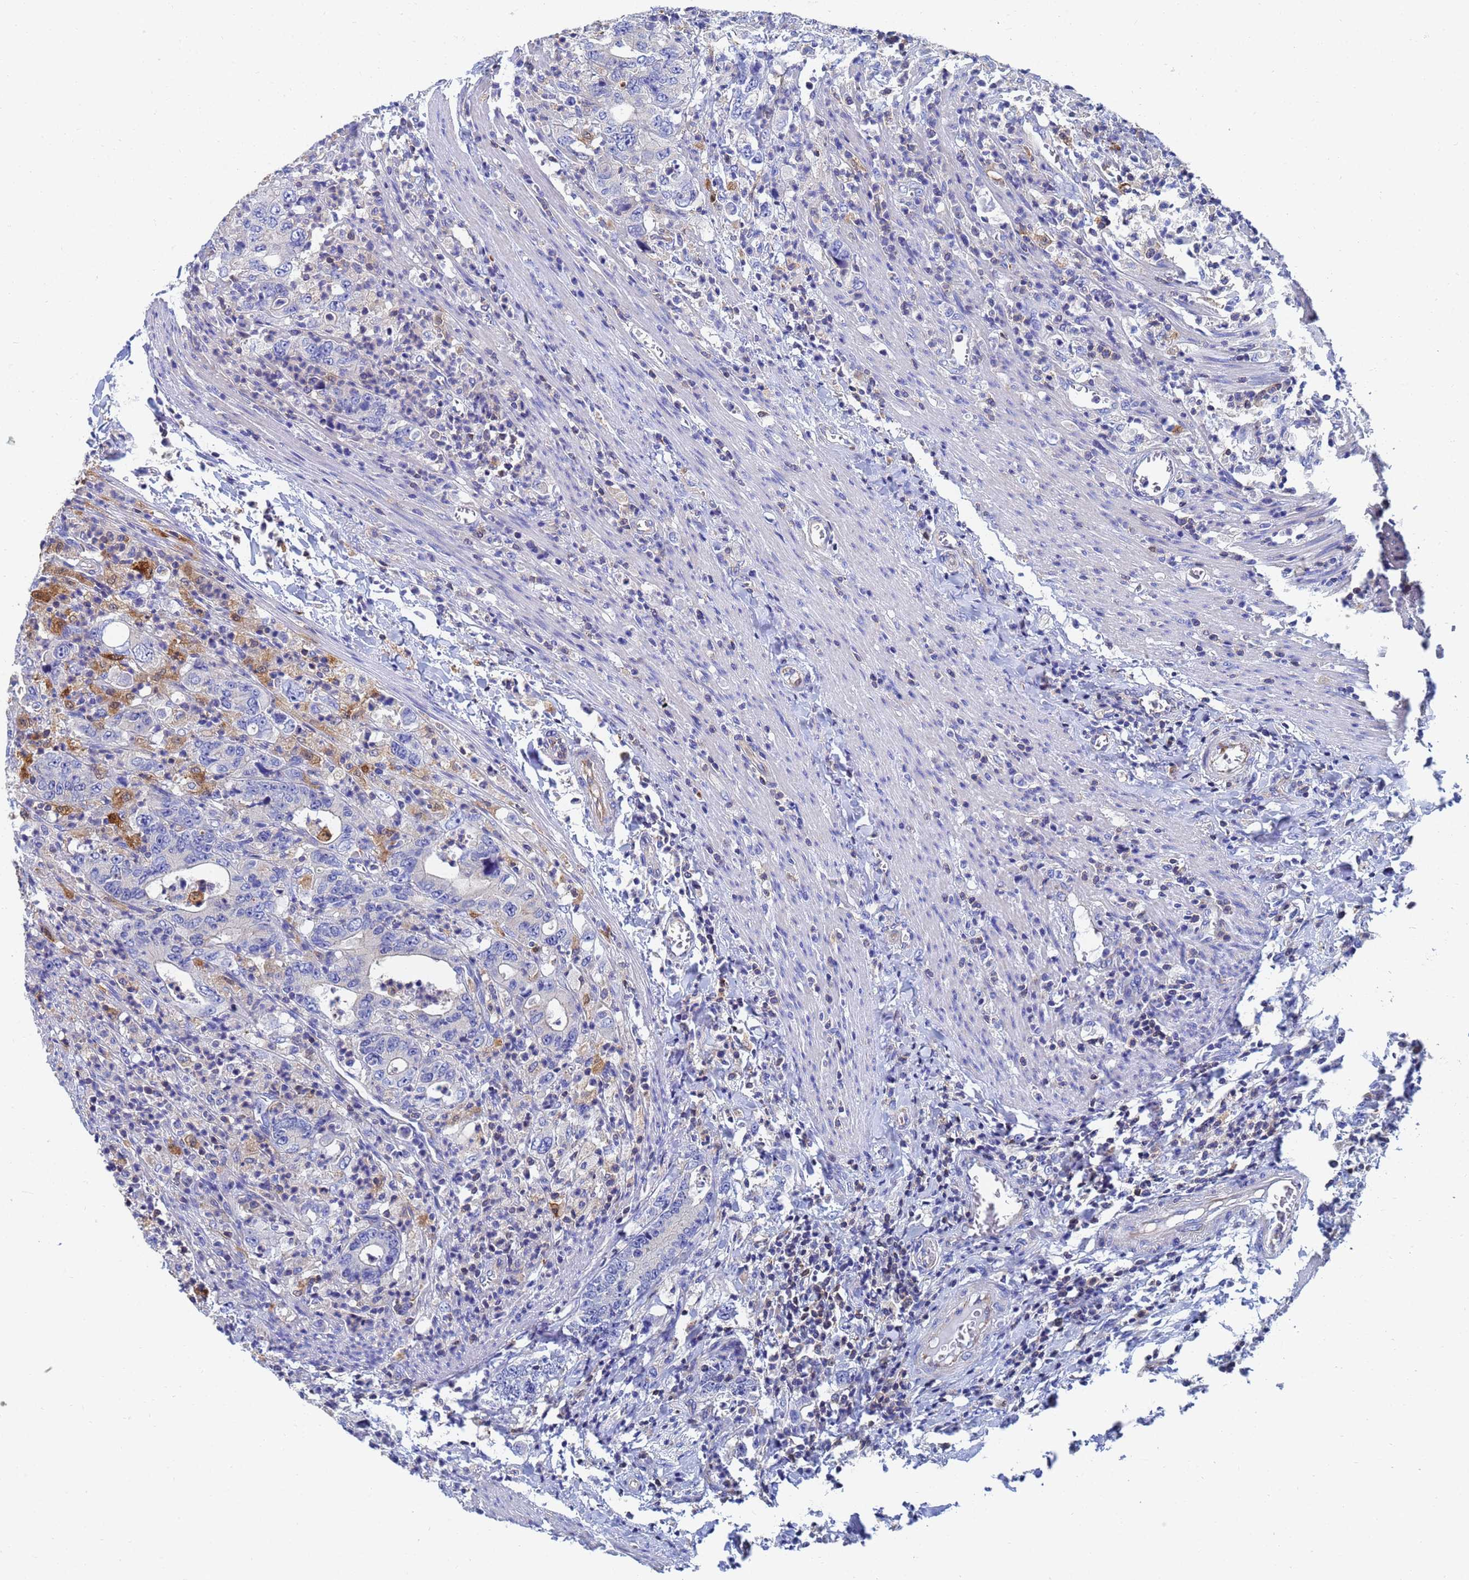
{"staining": {"intensity": "negative", "quantity": "none", "location": "none"}, "tissue": "colorectal cancer", "cell_type": "Tumor cells", "image_type": "cancer", "snomed": [{"axis": "morphology", "description": "Adenocarcinoma, NOS"}, {"axis": "topography", "description": "Colon"}], "caption": "This is an IHC micrograph of colorectal adenocarcinoma. There is no expression in tumor cells.", "gene": "GCHFR", "patient": {"sex": "female", "age": 75}}